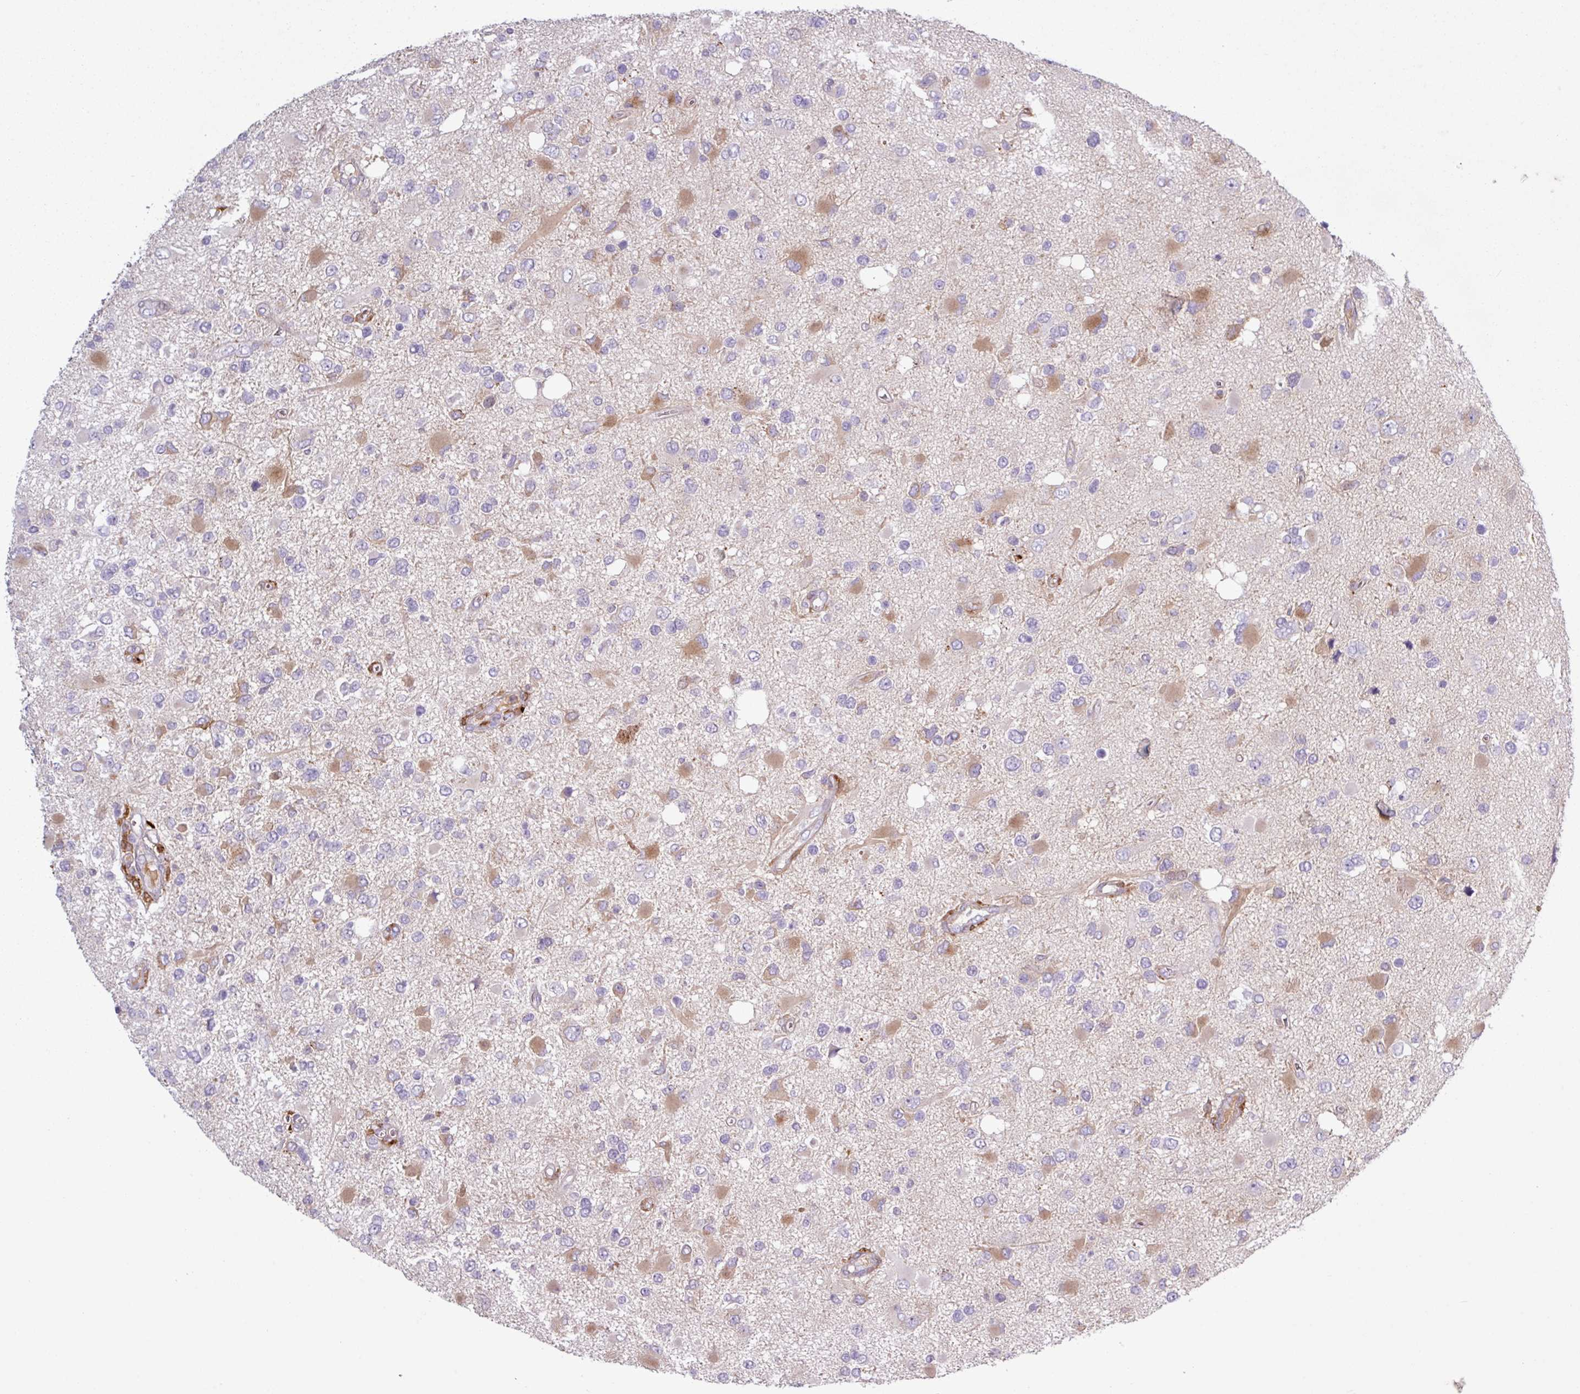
{"staining": {"intensity": "moderate", "quantity": "<25%", "location": "cytoplasmic/membranous"}, "tissue": "glioma", "cell_type": "Tumor cells", "image_type": "cancer", "snomed": [{"axis": "morphology", "description": "Glioma, malignant, High grade"}, {"axis": "topography", "description": "Brain"}], "caption": "High-grade glioma (malignant) tissue reveals moderate cytoplasmic/membranous expression in about <25% of tumor cells, visualized by immunohistochemistry.", "gene": "C4B", "patient": {"sex": "male", "age": 53}}